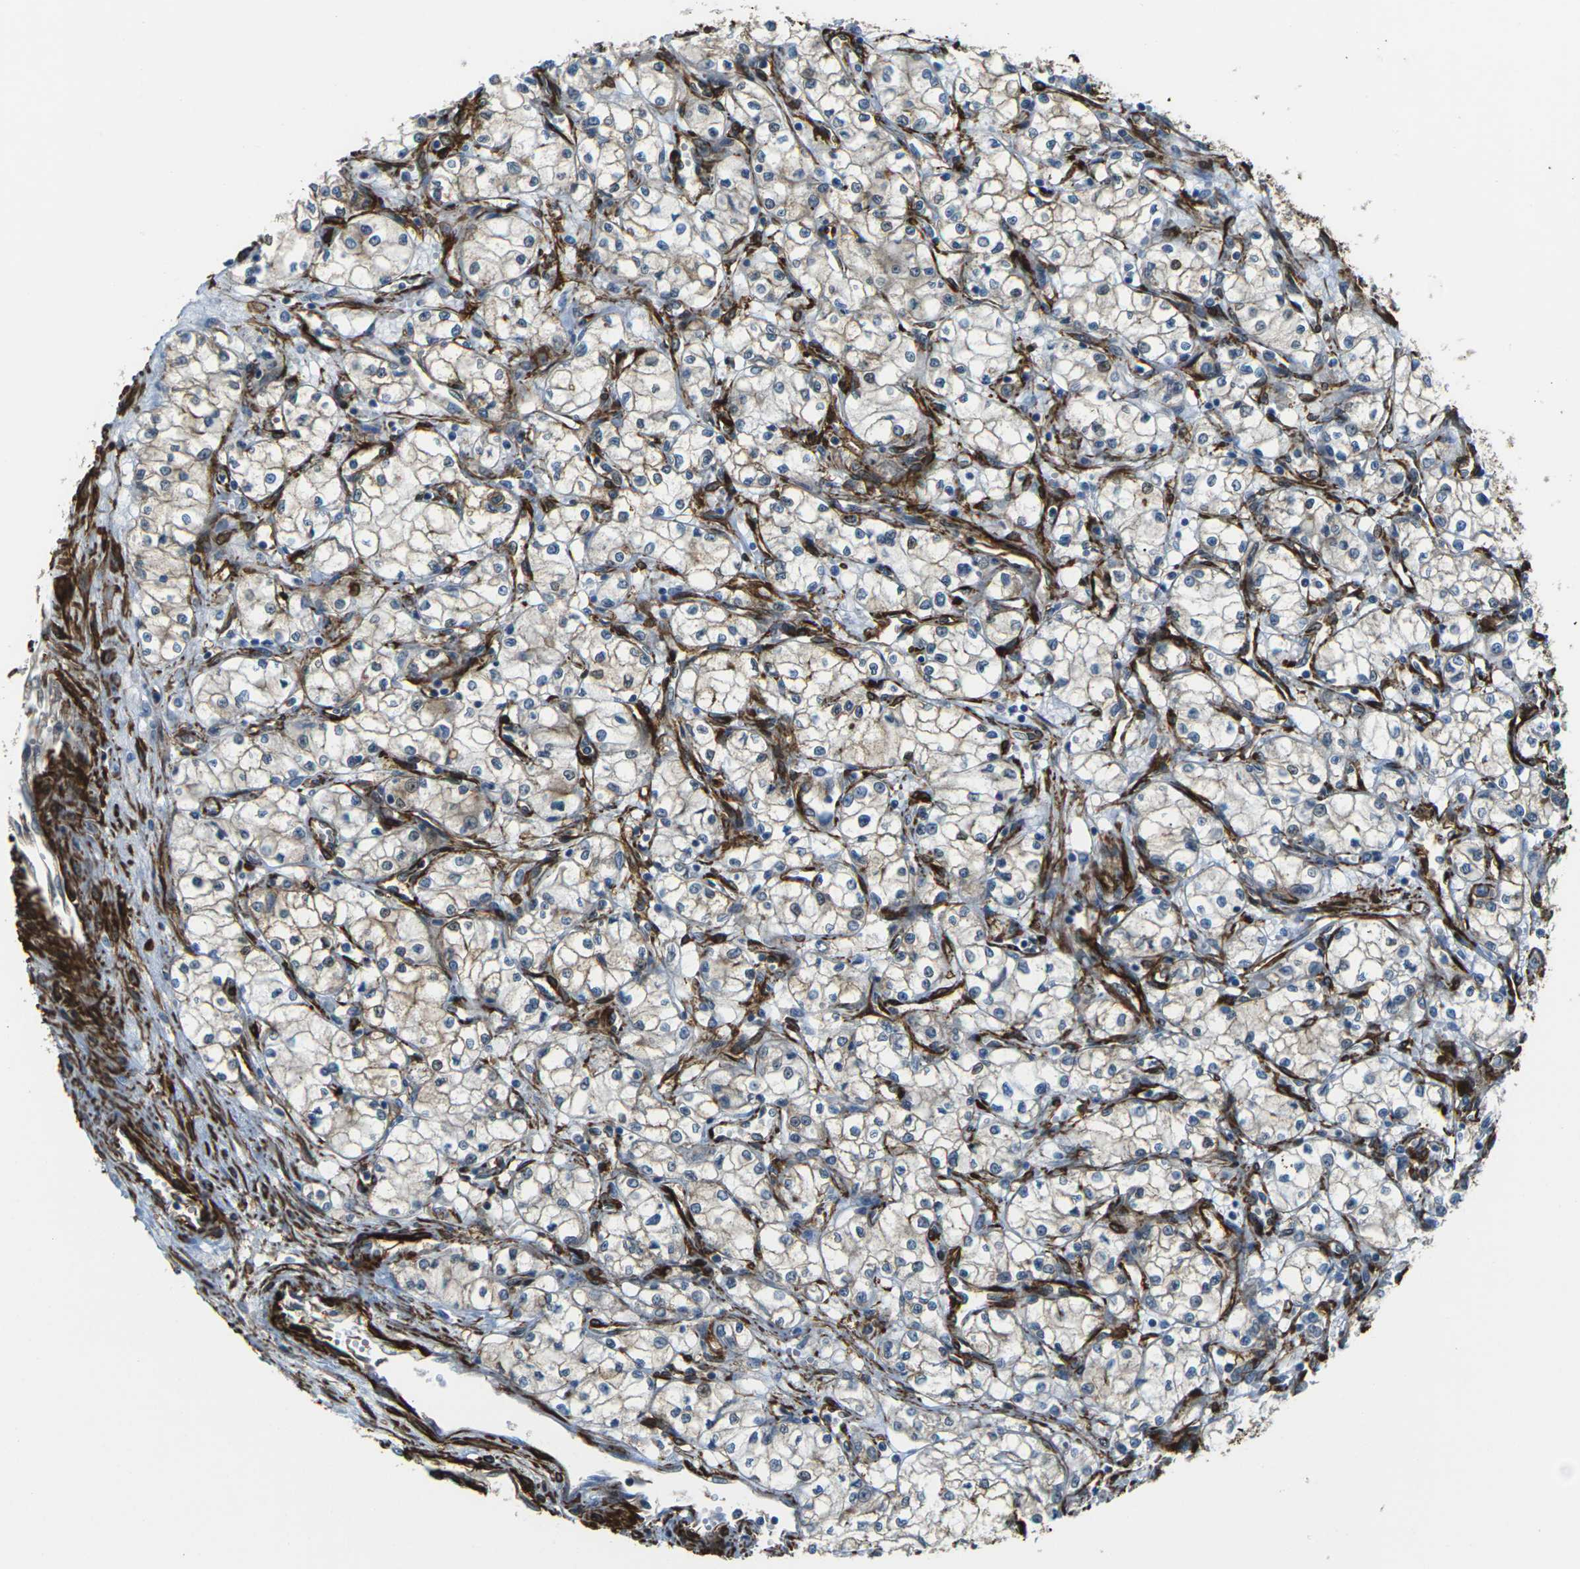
{"staining": {"intensity": "negative", "quantity": "none", "location": "none"}, "tissue": "renal cancer", "cell_type": "Tumor cells", "image_type": "cancer", "snomed": [{"axis": "morphology", "description": "Normal tissue, NOS"}, {"axis": "morphology", "description": "Adenocarcinoma, NOS"}, {"axis": "topography", "description": "Kidney"}], "caption": "High magnification brightfield microscopy of adenocarcinoma (renal) stained with DAB (brown) and counterstained with hematoxylin (blue): tumor cells show no significant expression. (DAB immunohistochemistry with hematoxylin counter stain).", "gene": "GRAMD1C", "patient": {"sex": "male", "age": 59}}